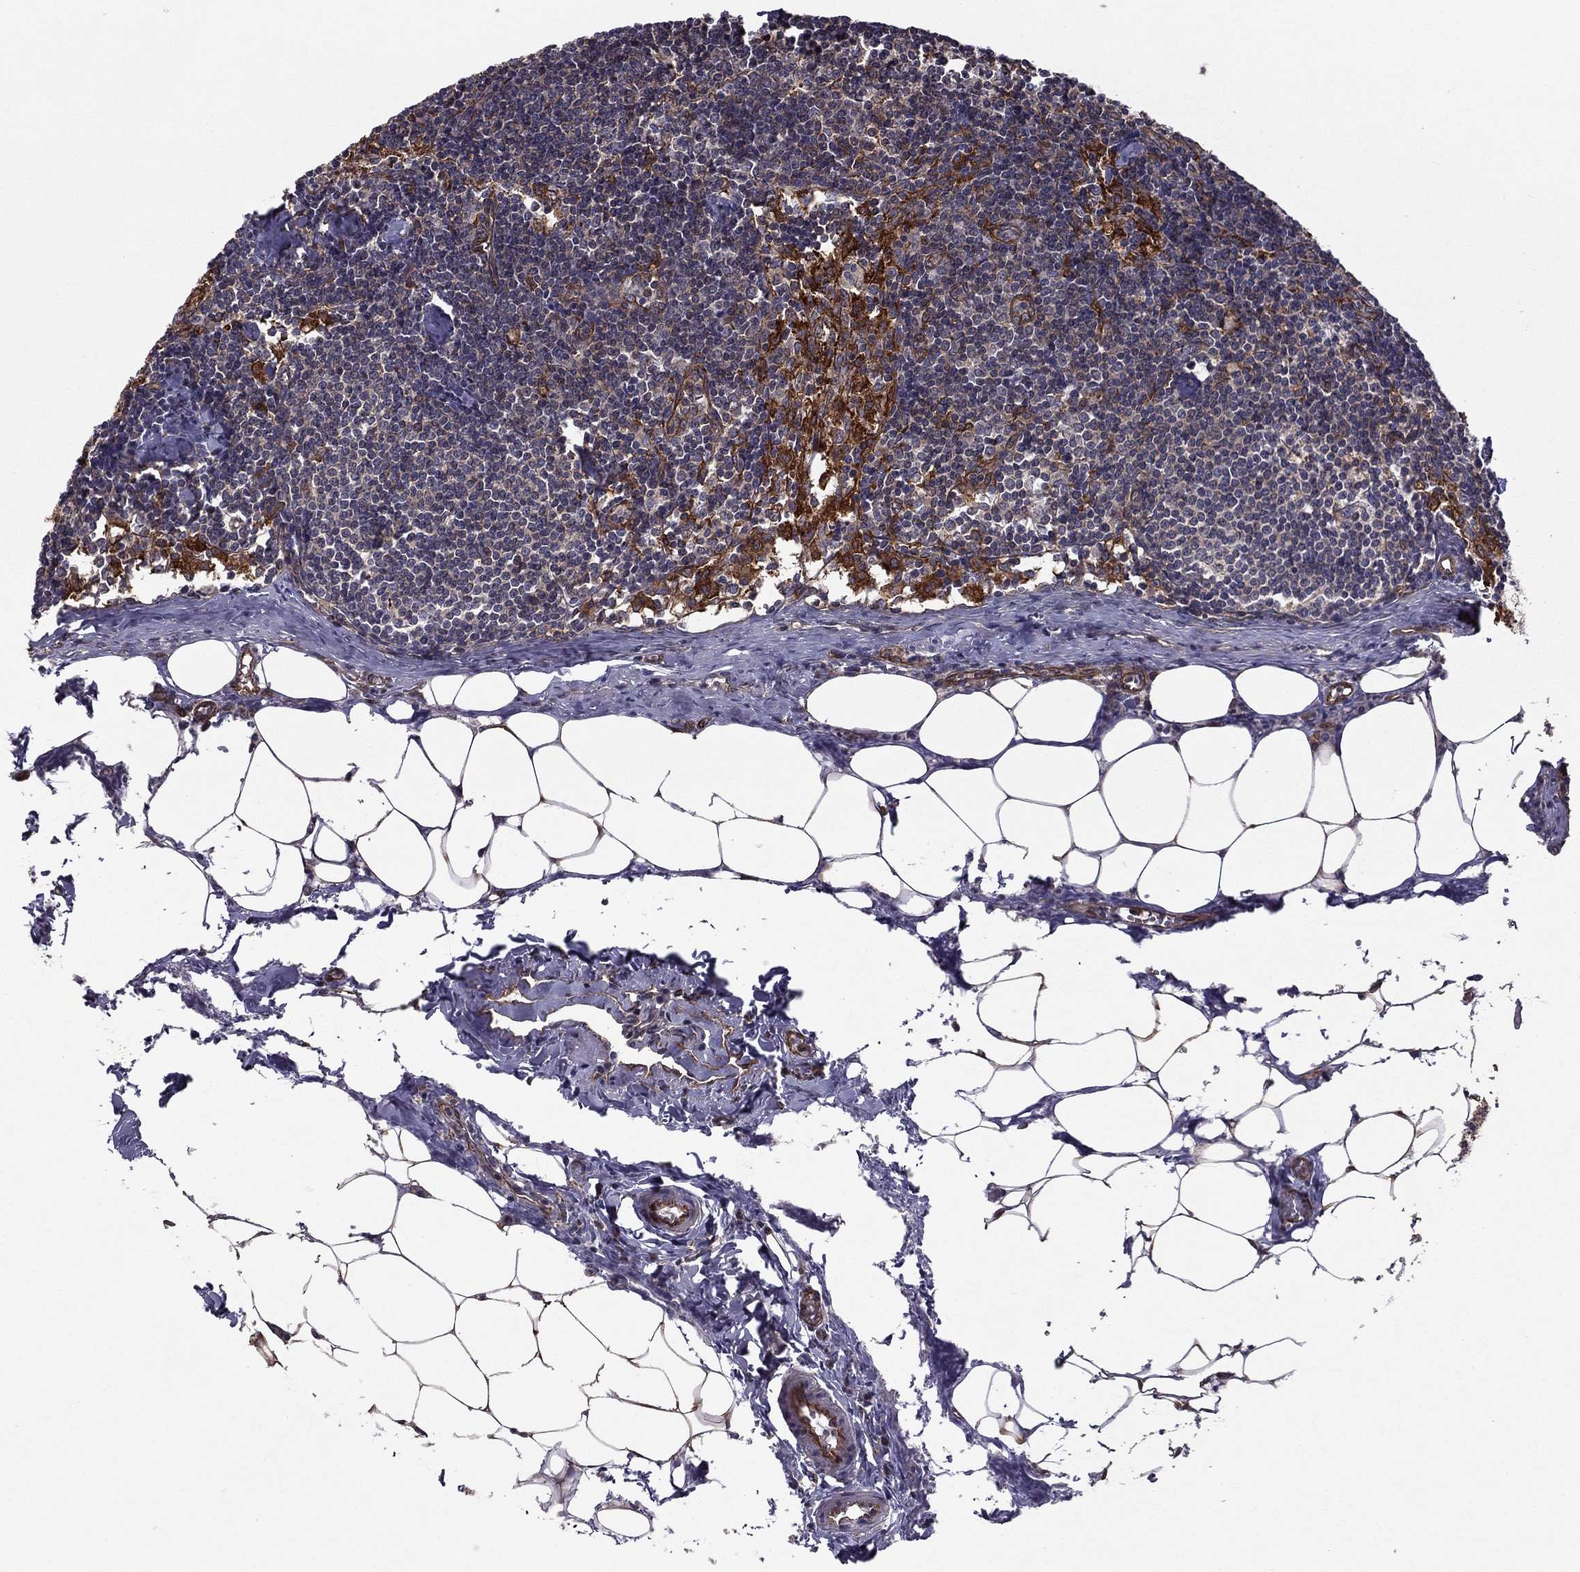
{"staining": {"intensity": "strong", "quantity": "<25%", "location": "cytoplasmic/membranous"}, "tissue": "lymph node", "cell_type": "Non-germinal center cells", "image_type": "normal", "snomed": [{"axis": "morphology", "description": "Normal tissue, NOS"}, {"axis": "topography", "description": "Lymph node"}], "caption": "This image shows IHC staining of unremarkable lymph node, with medium strong cytoplasmic/membranous positivity in approximately <25% of non-germinal center cells.", "gene": "SHMT1", "patient": {"sex": "female", "age": 51}}